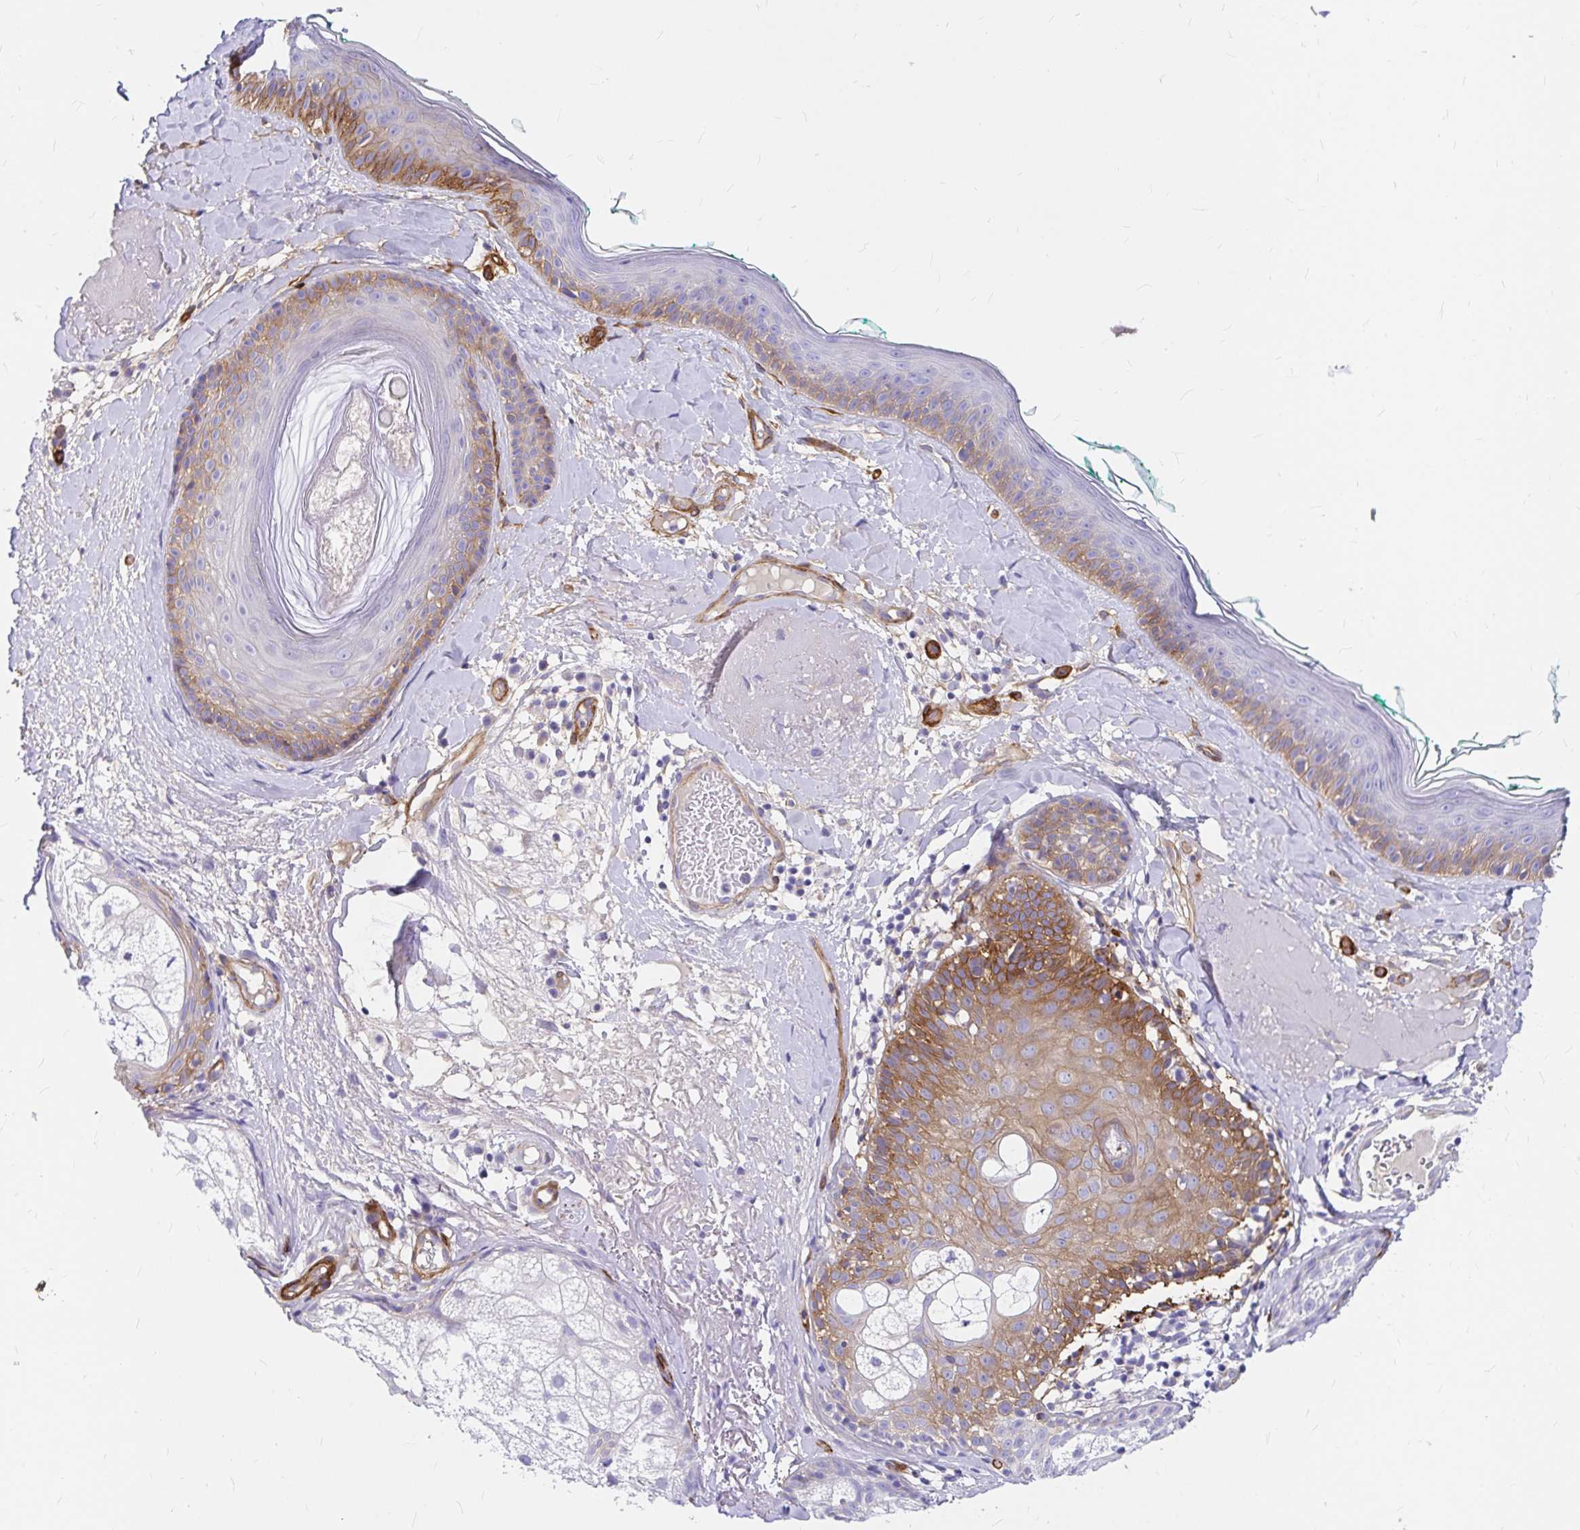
{"staining": {"intensity": "negative", "quantity": "none", "location": "none"}, "tissue": "skin", "cell_type": "Fibroblasts", "image_type": "normal", "snomed": [{"axis": "morphology", "description": "Normal tissue, NOS"}, {"axis": "topography", "description": "Skin"}], "caption": "Immunohistochemistry of benign human skin demonstrates no expression in fibroblasts. The staining was performed using DAB to visualize the protein expression in brown, while the nuclei were stained in blue with hematoxylin (Magnification: 20x).", "gene": "MYO1B", "patient": {"sex": "male", "age": 73}}